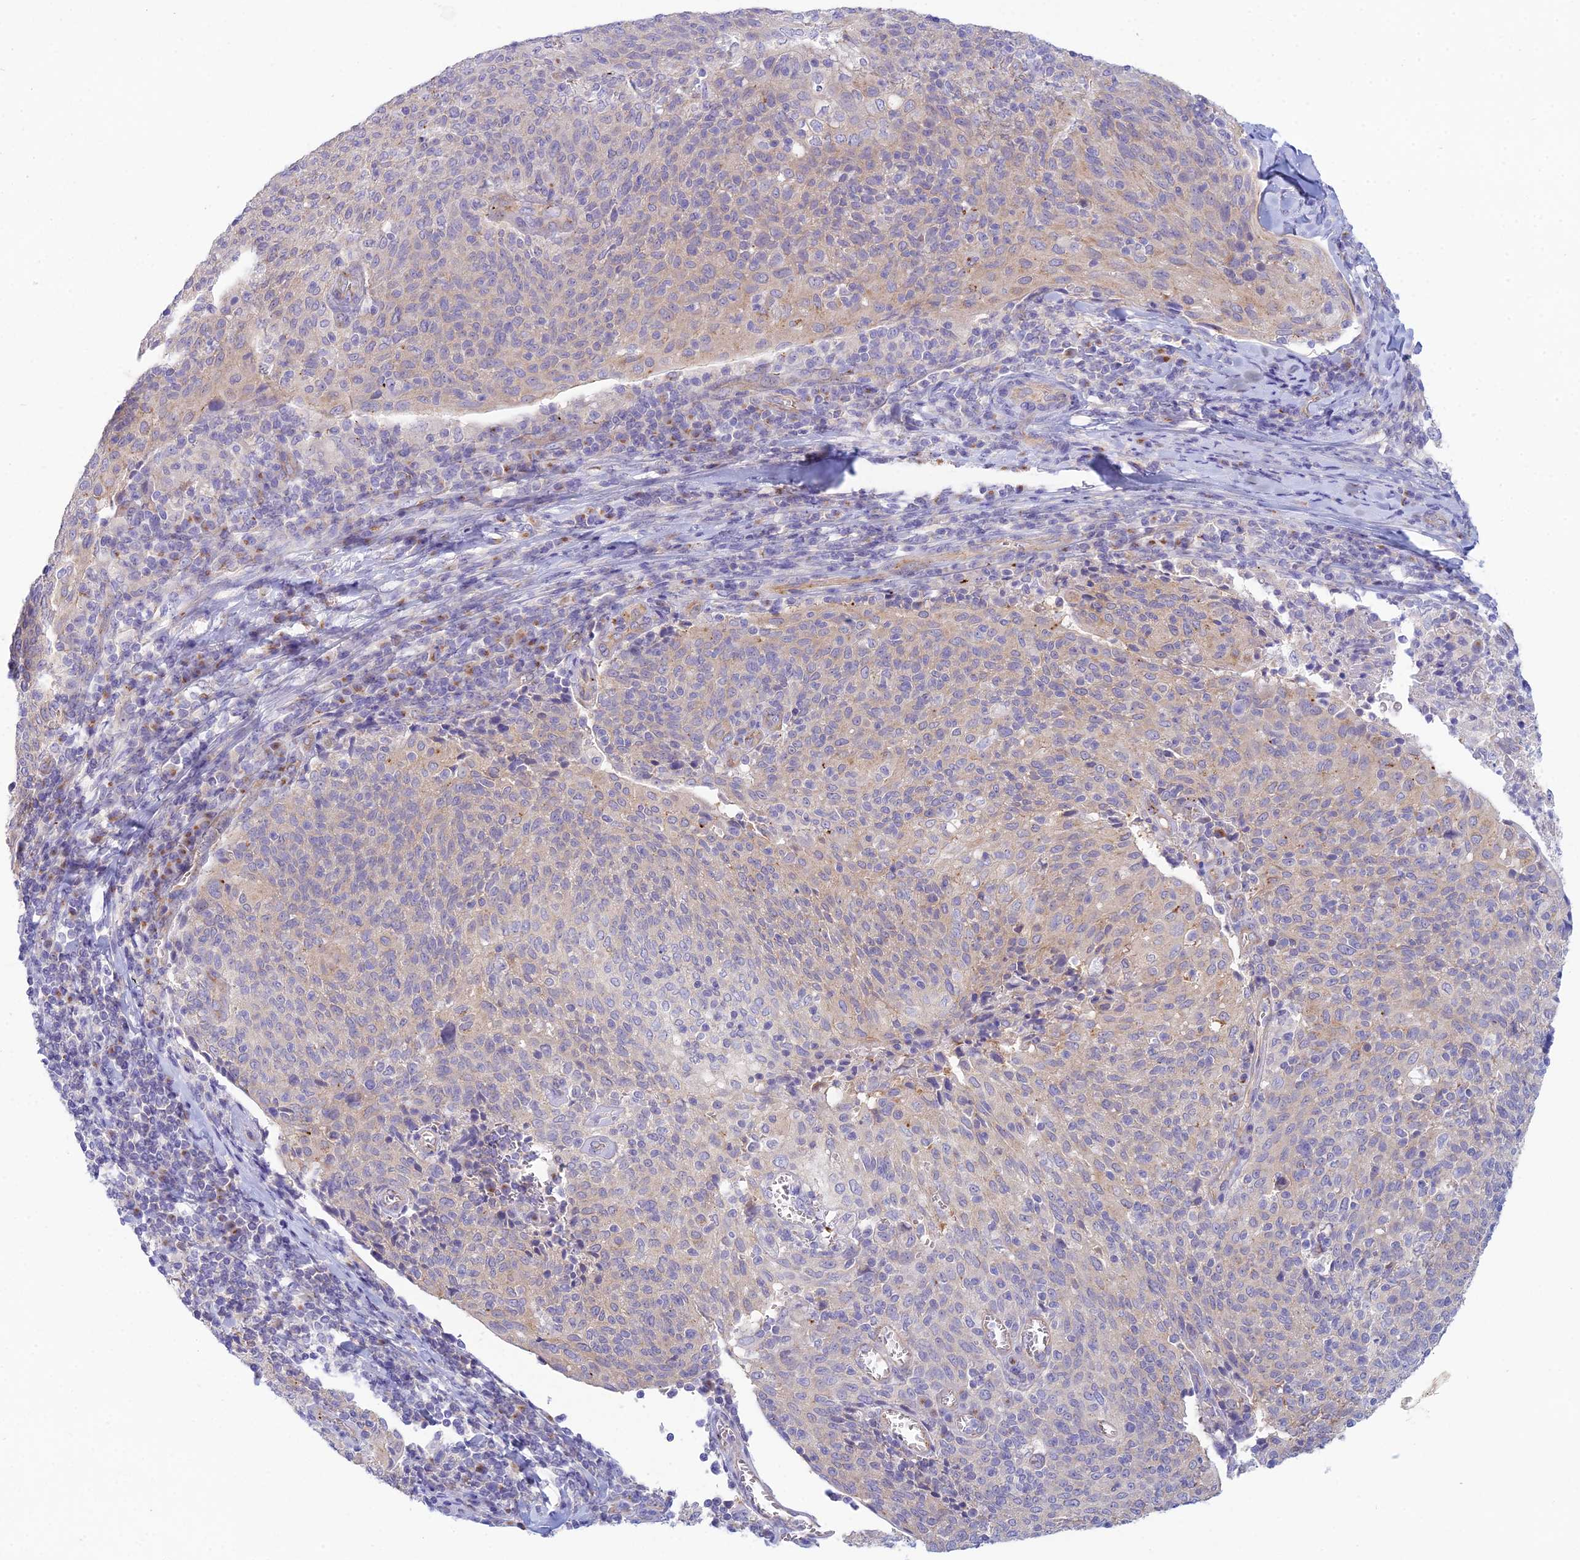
{"staining": {"intensity": "weak", "quantity": "<25%", "location": "cytoplasmic/membranous"}, "tissue": "cervical cancer", "cell_type": "Tumor cells", "image_type": "cancer", "snomed": [{"axis": "morphology", "description": "Squamous cell carcinoma, NOS"}, {"axis": "topography", "description": "Cervix"}], "caption": "Histopathology image shows no significant protein positivity in tumor cells of cervical cancer.", "gene": "ZNF564", "patient": {"sex": "female", "age": 52}}